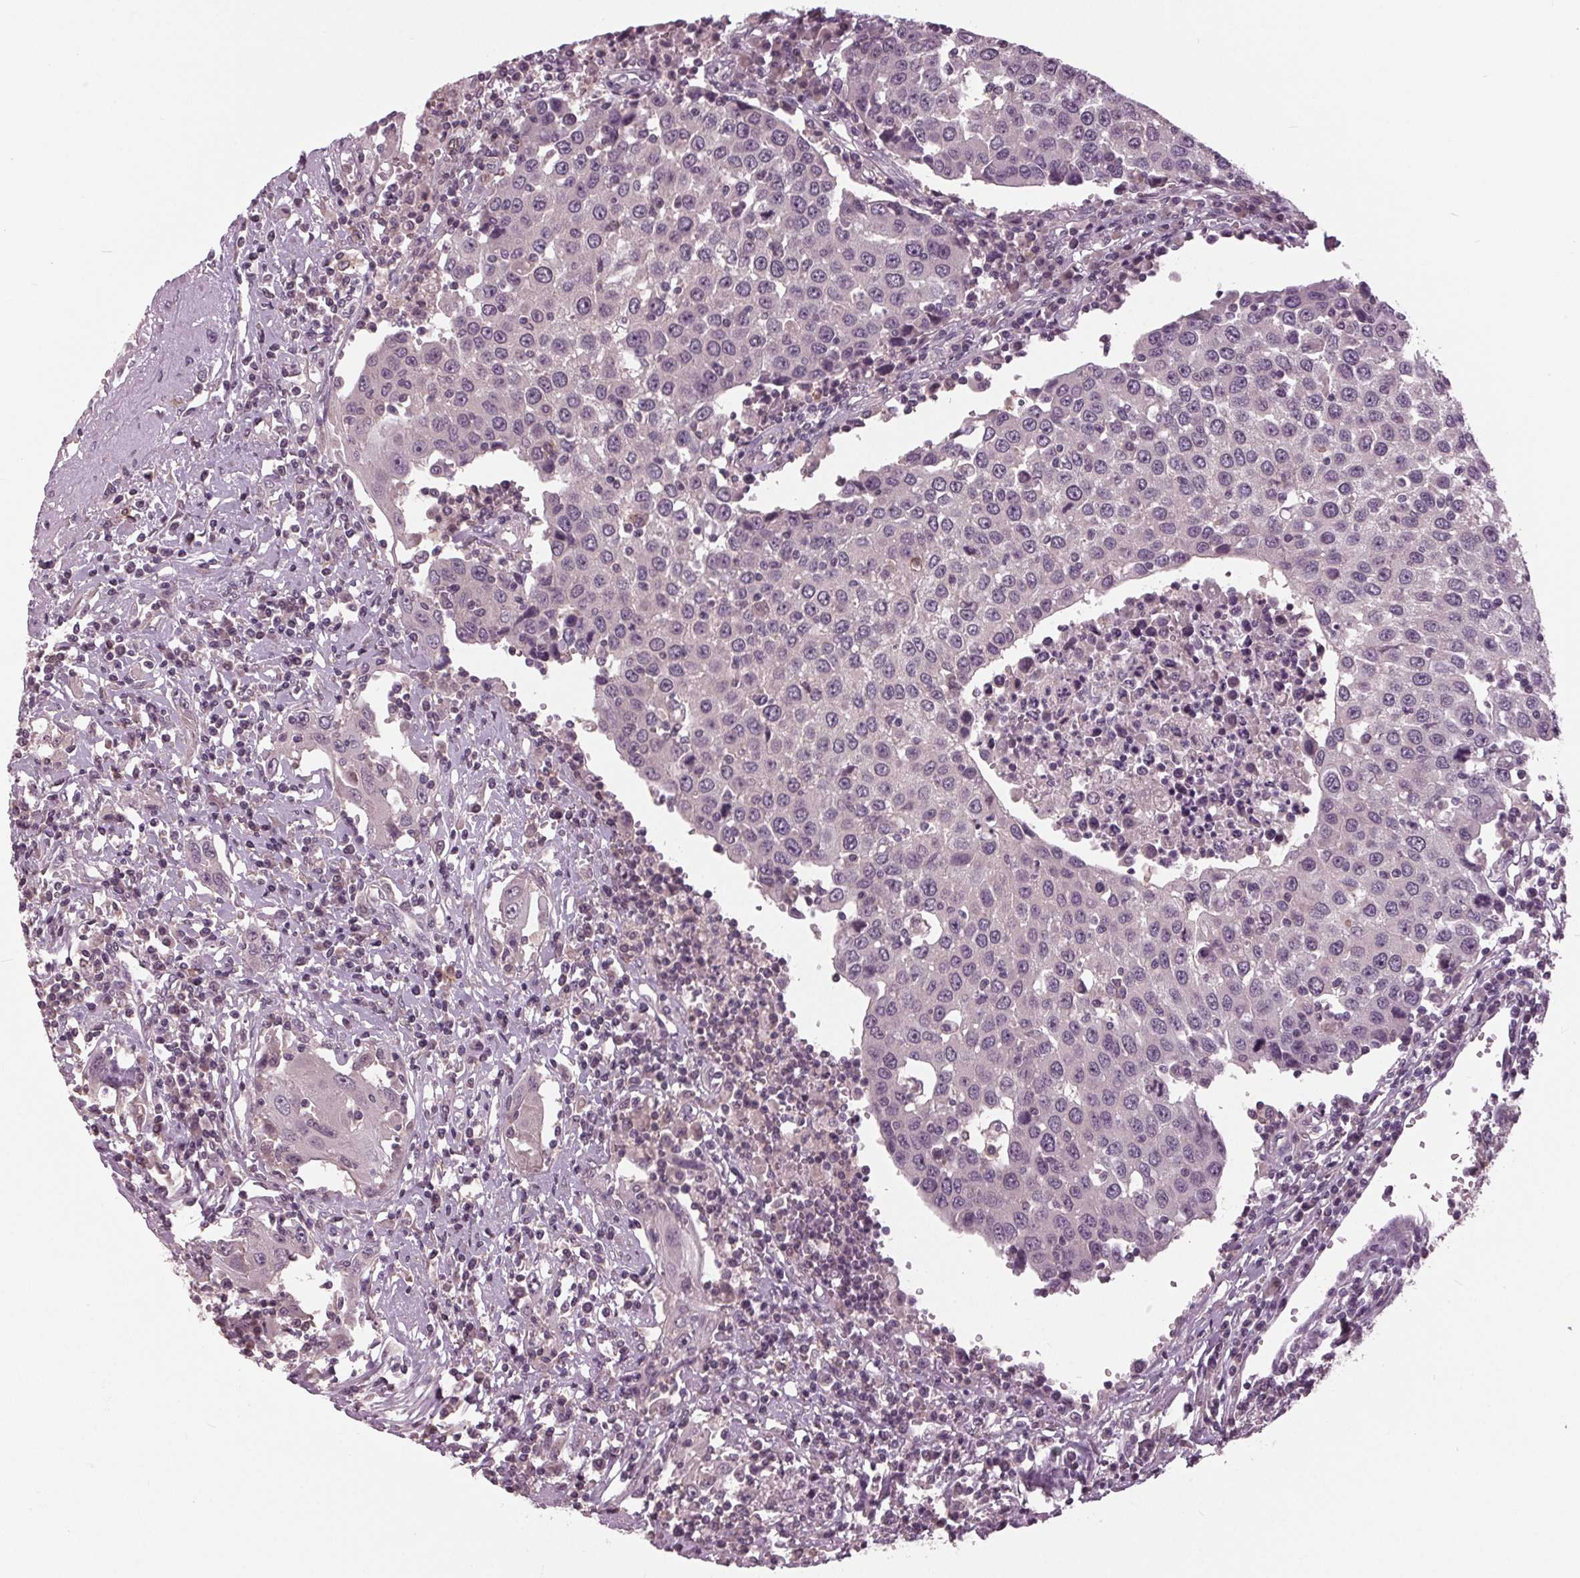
{"staining": {"intensity": "negative", "quantity": "none", "location": "none"}, "tissue": "urothelial cancer", "cell_type": "Tumor cells", "image_type": "cancer", "snomed": [{"axis": "morphology", "description": "Urothelial carcinoma, High grade"}, {"axis": "topography", "description": "Urinary bladder"}], "caption": "Immunohistochemical staining of urothelial carcinoma (high-grade) exhibits no significant expression in tumor cells.", "gene": "SIGLEC6", "patient": {"sex": "female", "age": 85}}